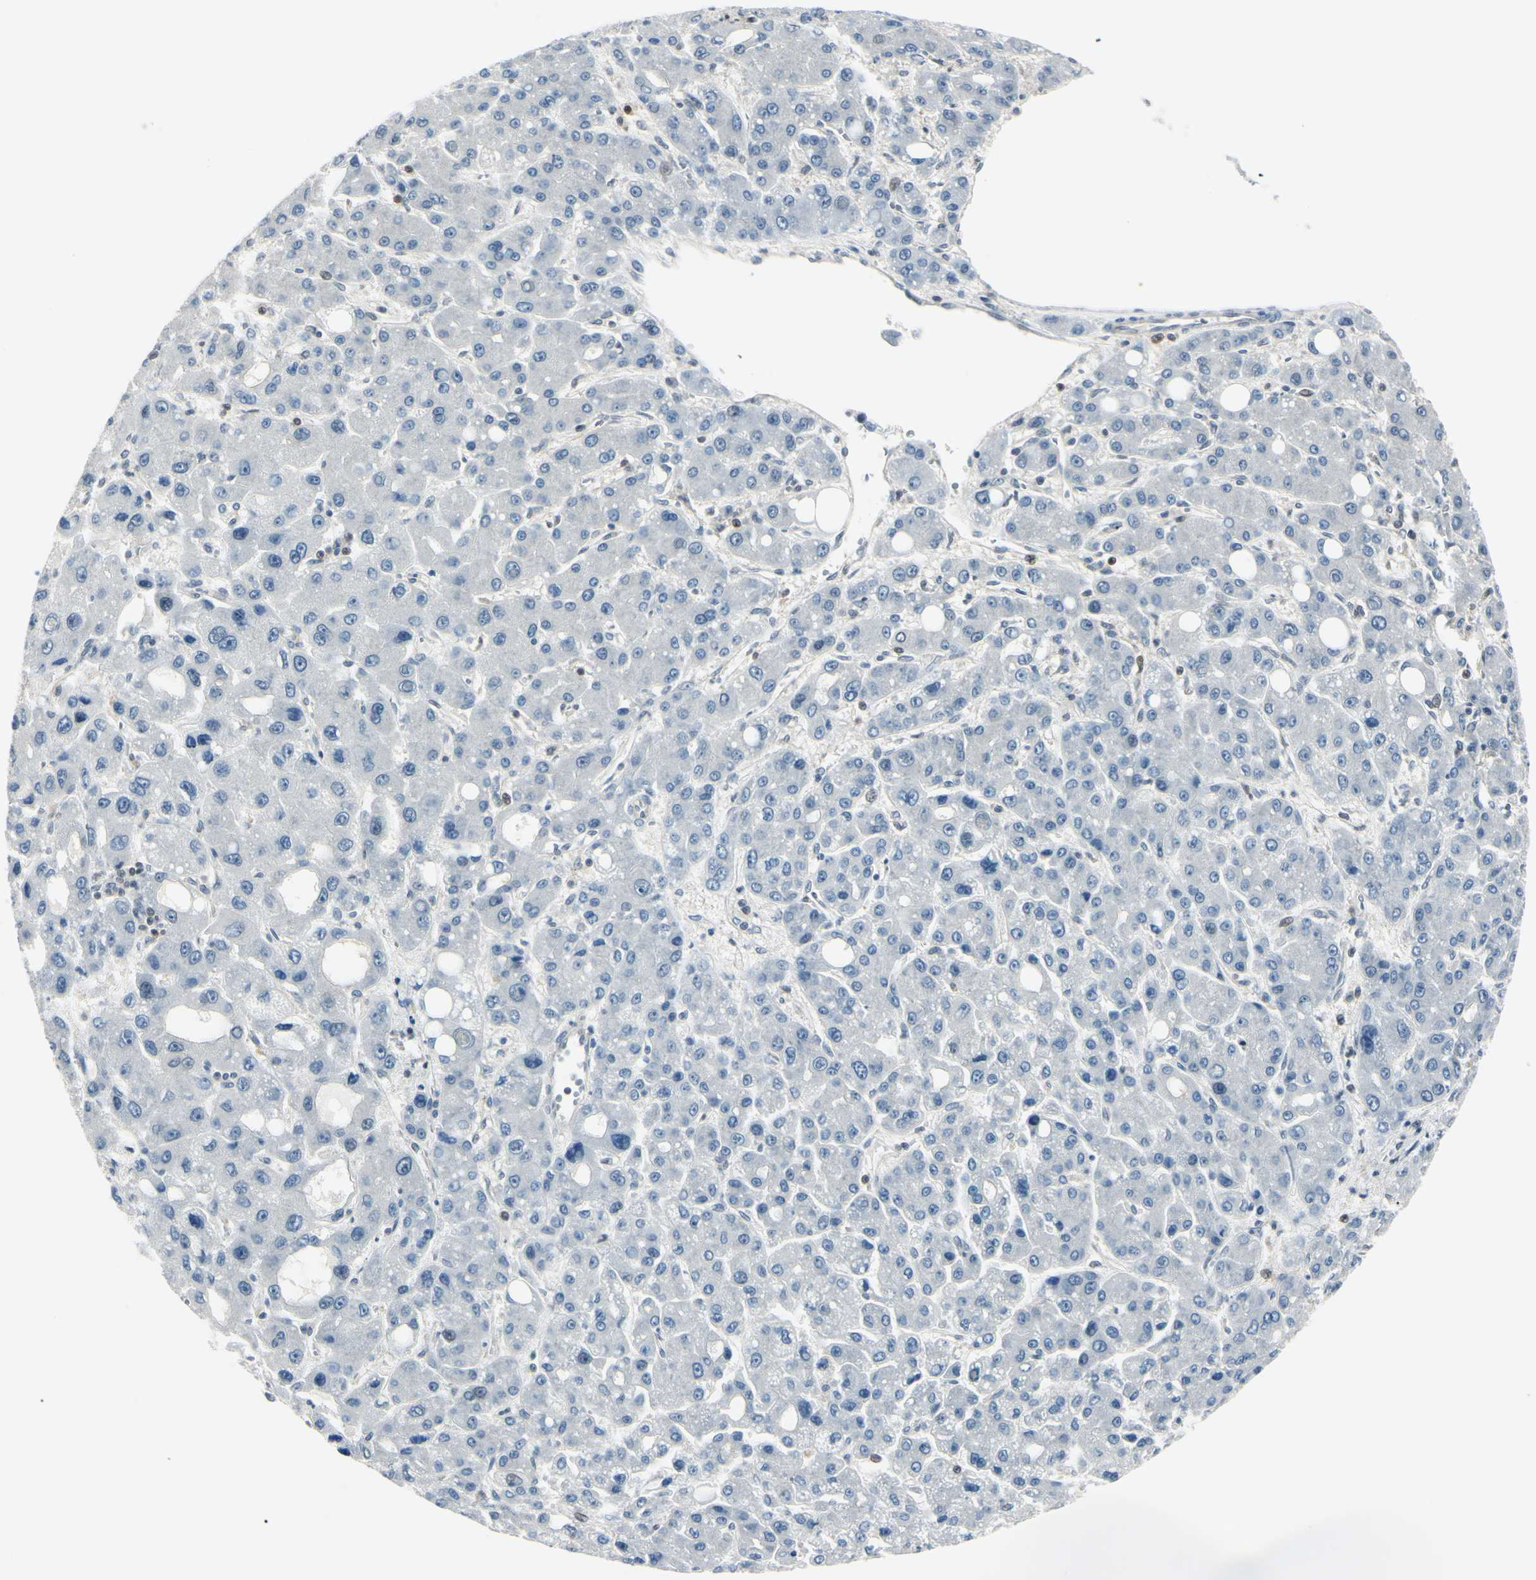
{"staining": {"intensity": "negative", "quantity": "none", "location": "none"}, "tissue": "liver cancer", "cell_type": "Tumor cells", "image_type": "cancer", "snomed": [{"axis": "morphology", "description": "Carcinoma, Hepatocellular, NOS"}, {"axis": "topography", "description": "Liver"}], "caption": "Tumor cells show no significant expression in hepatocellular carcinoma (liver). Brightfield microscopy of immunohistochemistry (IHC) stained with DAB (3,3'-diaminobenzidine) (brown) and hematoxylin (blue), captured at high magnification.", "gene": "PGK1", "patient": {"sex": "male", "age": 55}}